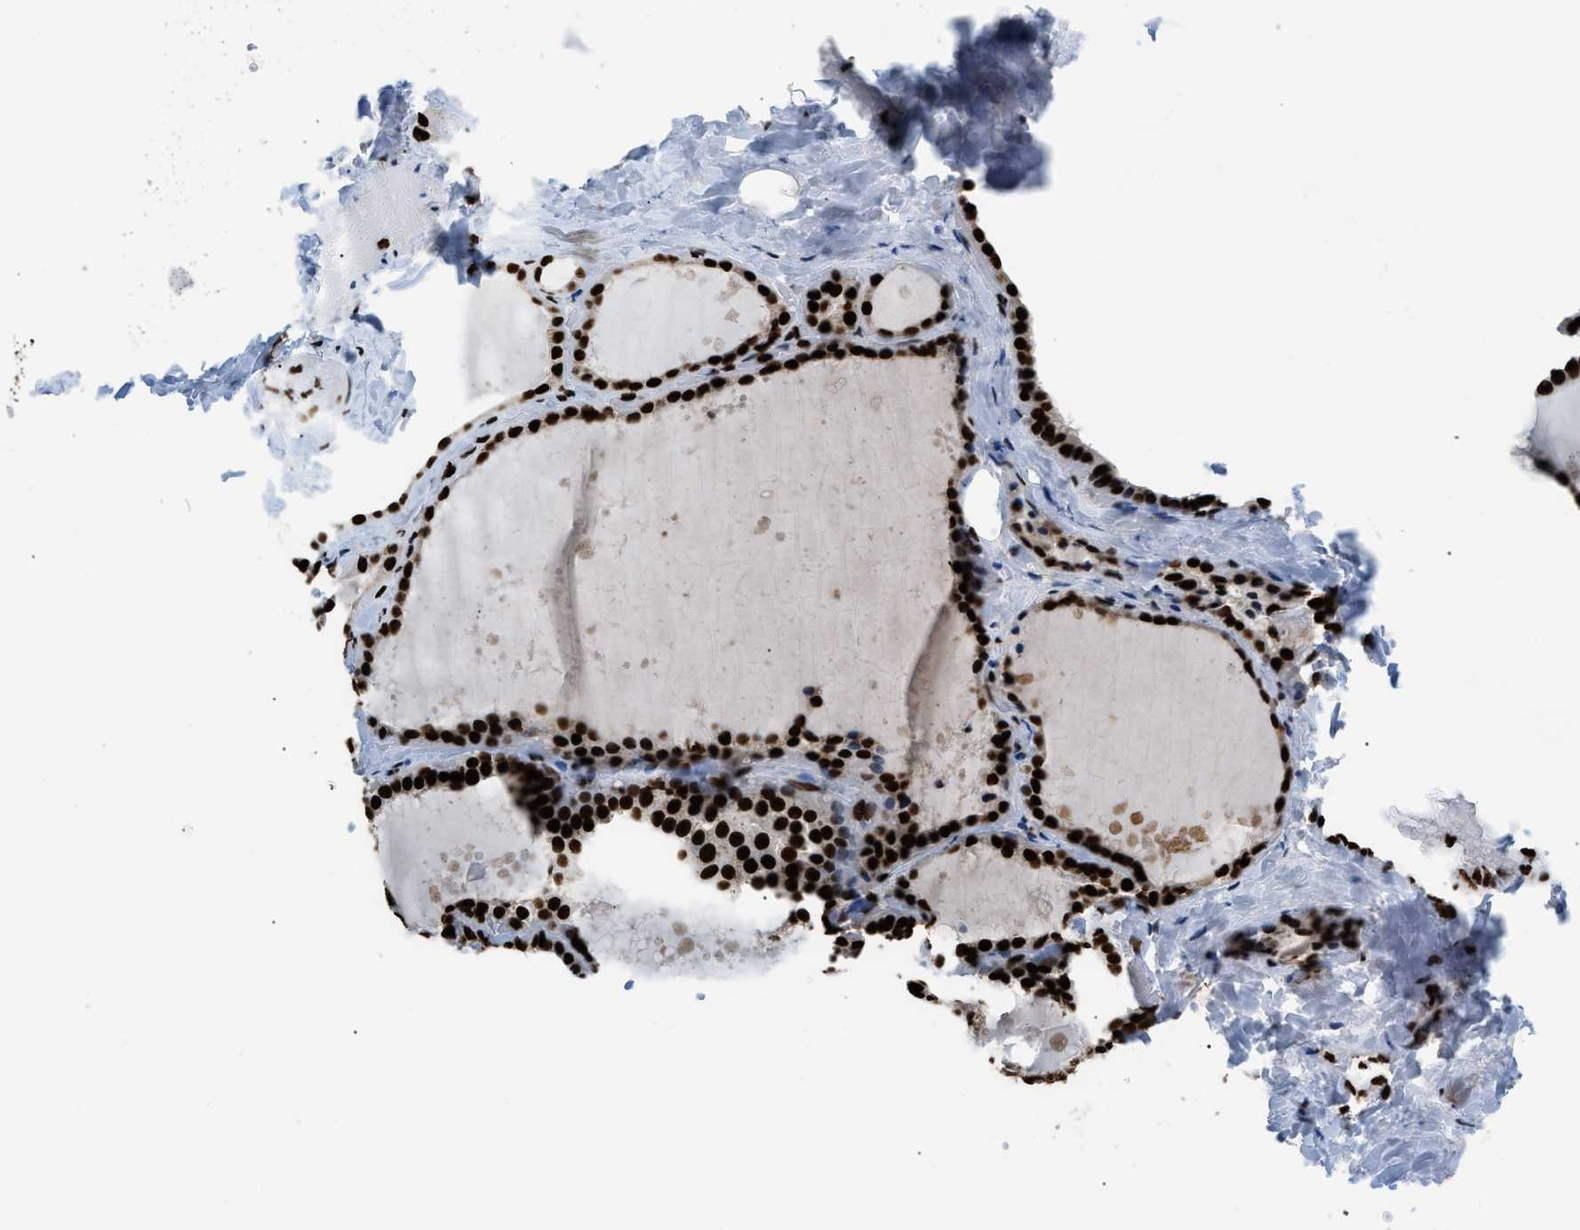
{"staining": {"intensity": "strong", "quantity": ">75%", "location": "nuclear"}, "tissue": "thyroid gland", "cell_type": "Glandular cells", "image_type": "normal", "snomed": [{"axis": "morphology", "description": "Normal tissue, NOS"}, {"axis": "topography", "description": "Thyroid gland"}], "caption": "Immunohistochemical staining of normal human thyroid gland shows >75% levels of strong nuclear protein positivity in approximately >75% of glandular cells. The staining was performed using DAB (3,3'-diaminobenzidine) to visualize the protein expression in brown, while the nuclei were stained in blue with hematoxylin (Magnification: 20x).", "gene": "HNRNPM", "patient": {"sex": "female", "age": 44}}